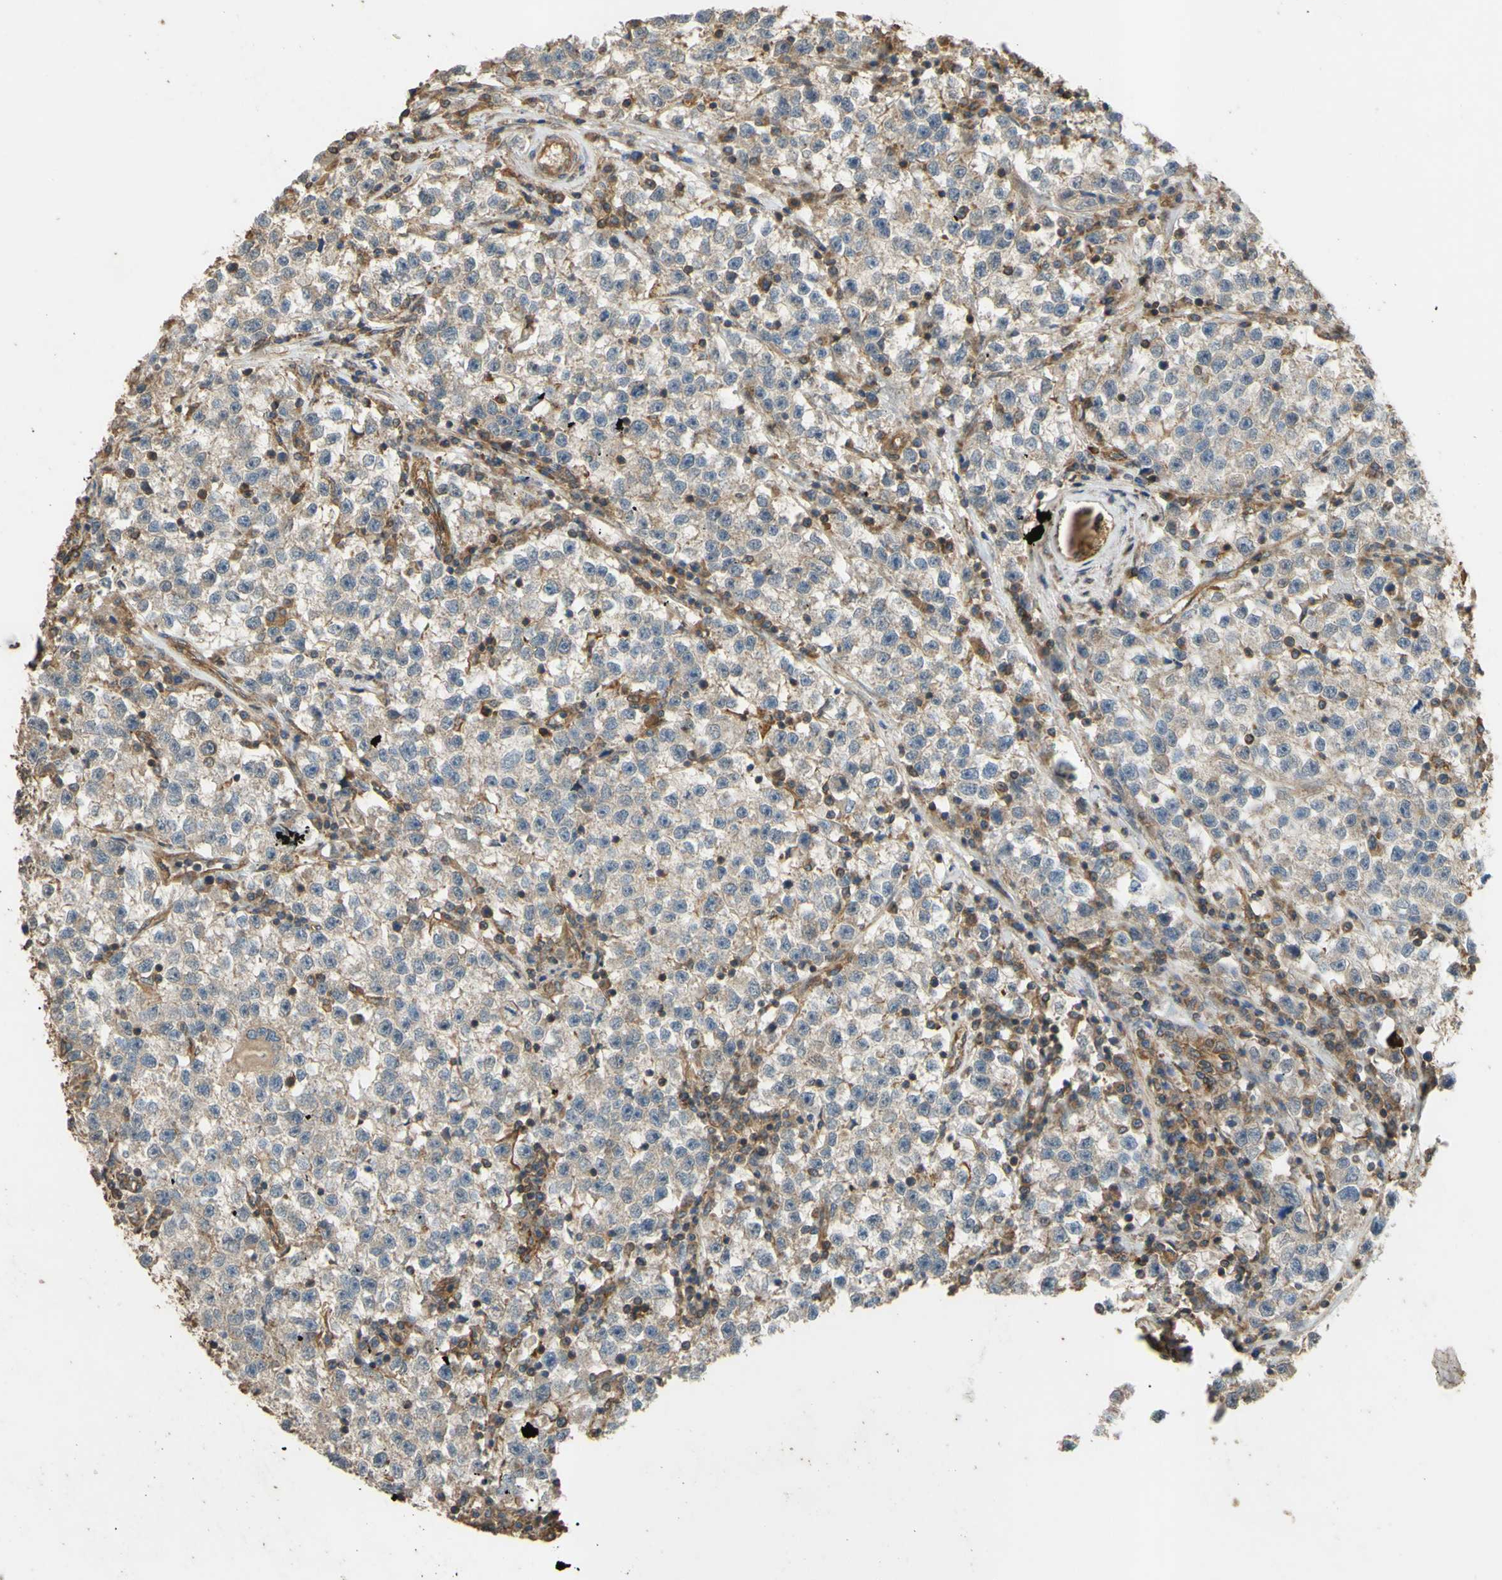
{"staining": {"intensity": "negative", "quantity": "none", "location": "none"}, "tissue": "testis cancer", "cell_type": "Tumor cells", "image_type": "cancer", "snomed": [{"axis": "morphology", "description": "Seminoma, NOS"}, {"axis": "topography", "description": "Testis"}], "caption": "IHC of testis cancer displays no staining in tumor cells.", "gene": "CTTN", "patient": {"sex": "male", "age": 22}}